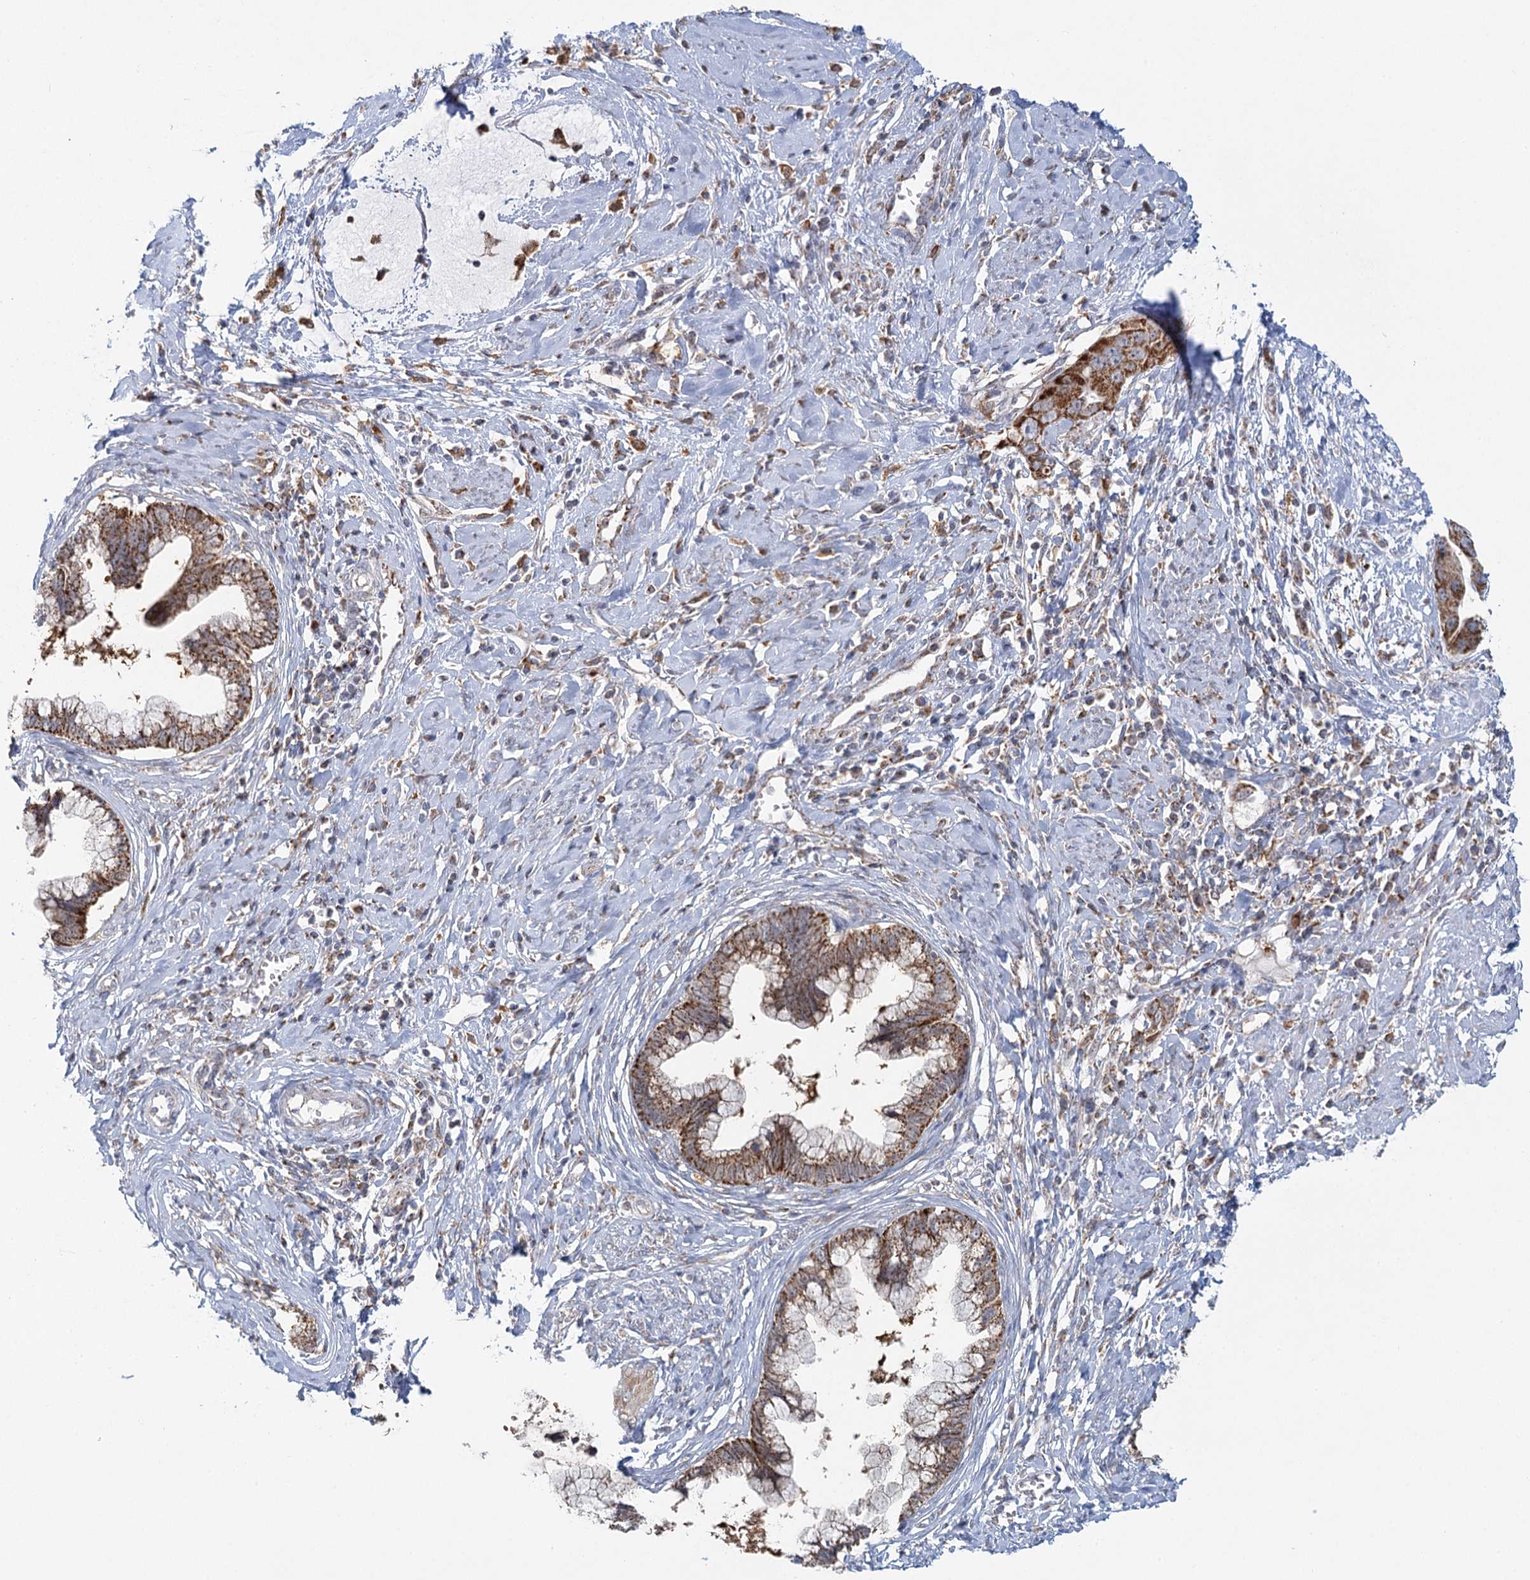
{"staining": {"intensity": "strong", "quantity": ">75%", "location": "cytoplasmic/membranous"}, "tissue": "cervical cancer", "cell_type": "Tumor cells", "image_type": "cancer", "snomed": [{"axis": "morphology", "description": "Adenocarcinoma, NOS"}, {"axis": "topography", "description": "Cervix"}], "caption": "Human cervical cancer stained for a protein (brown) exhibits strong cytoplasmic/membranous positive staining in about >75% of tumor cells.", "gene": "TAS1R1", "patient": {"sex": "female", "age": 44}}